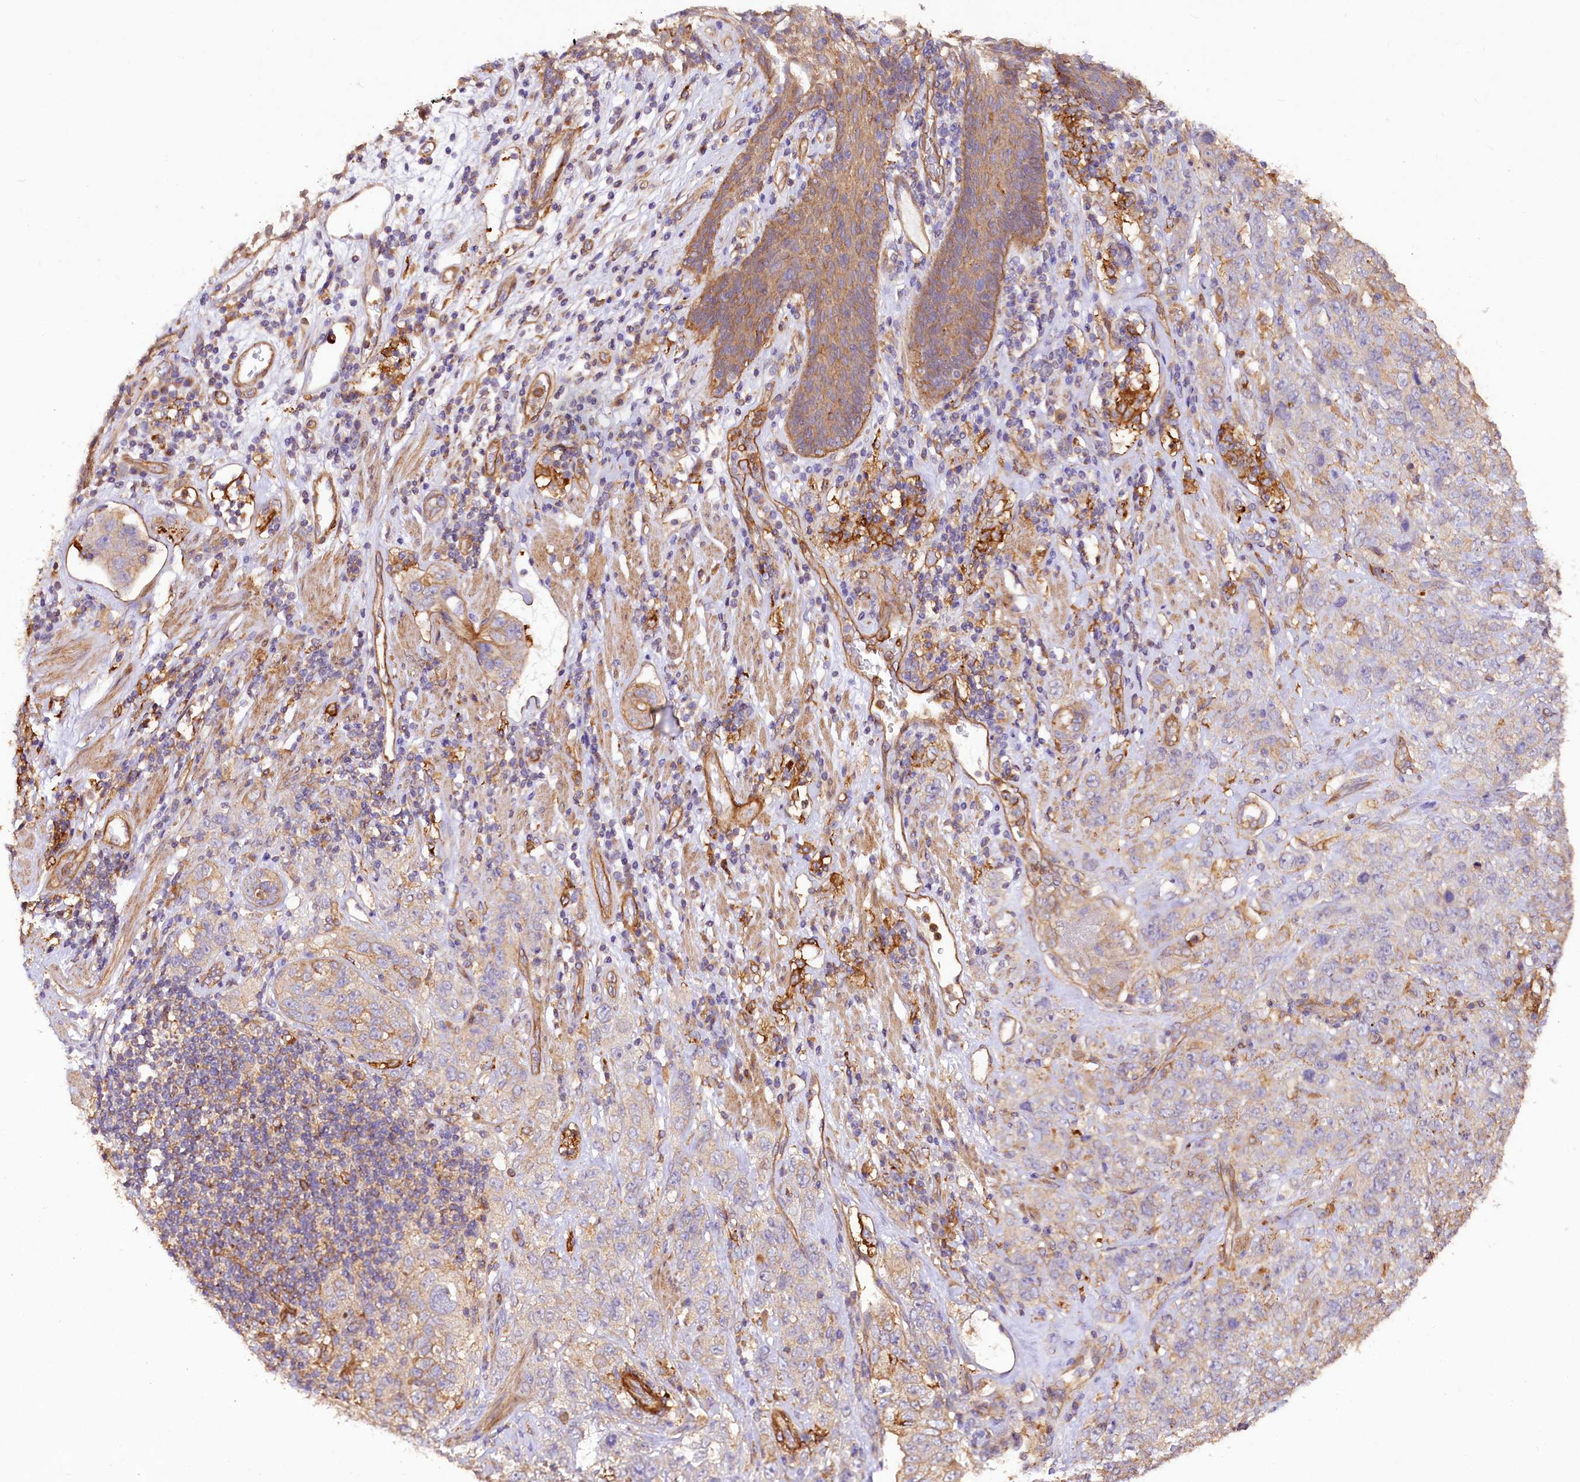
{"staining": {"intensity": "negative", "quantity": "none", "location": "none"}, "tissue": "stomach cancer", "cell_type": "Tumor cells", "image_type": "cancer", "snomed": [{"axis": "morphology", "description": "Adenocarcinoma, NOS"}, {"axis": "topography", "description": "Stomach"}], "caption": "Tumor cells are negative for protein expression in human stomach cancer.", "gene": "CSAD", "patient": {"sex": "male", "age": 48}}